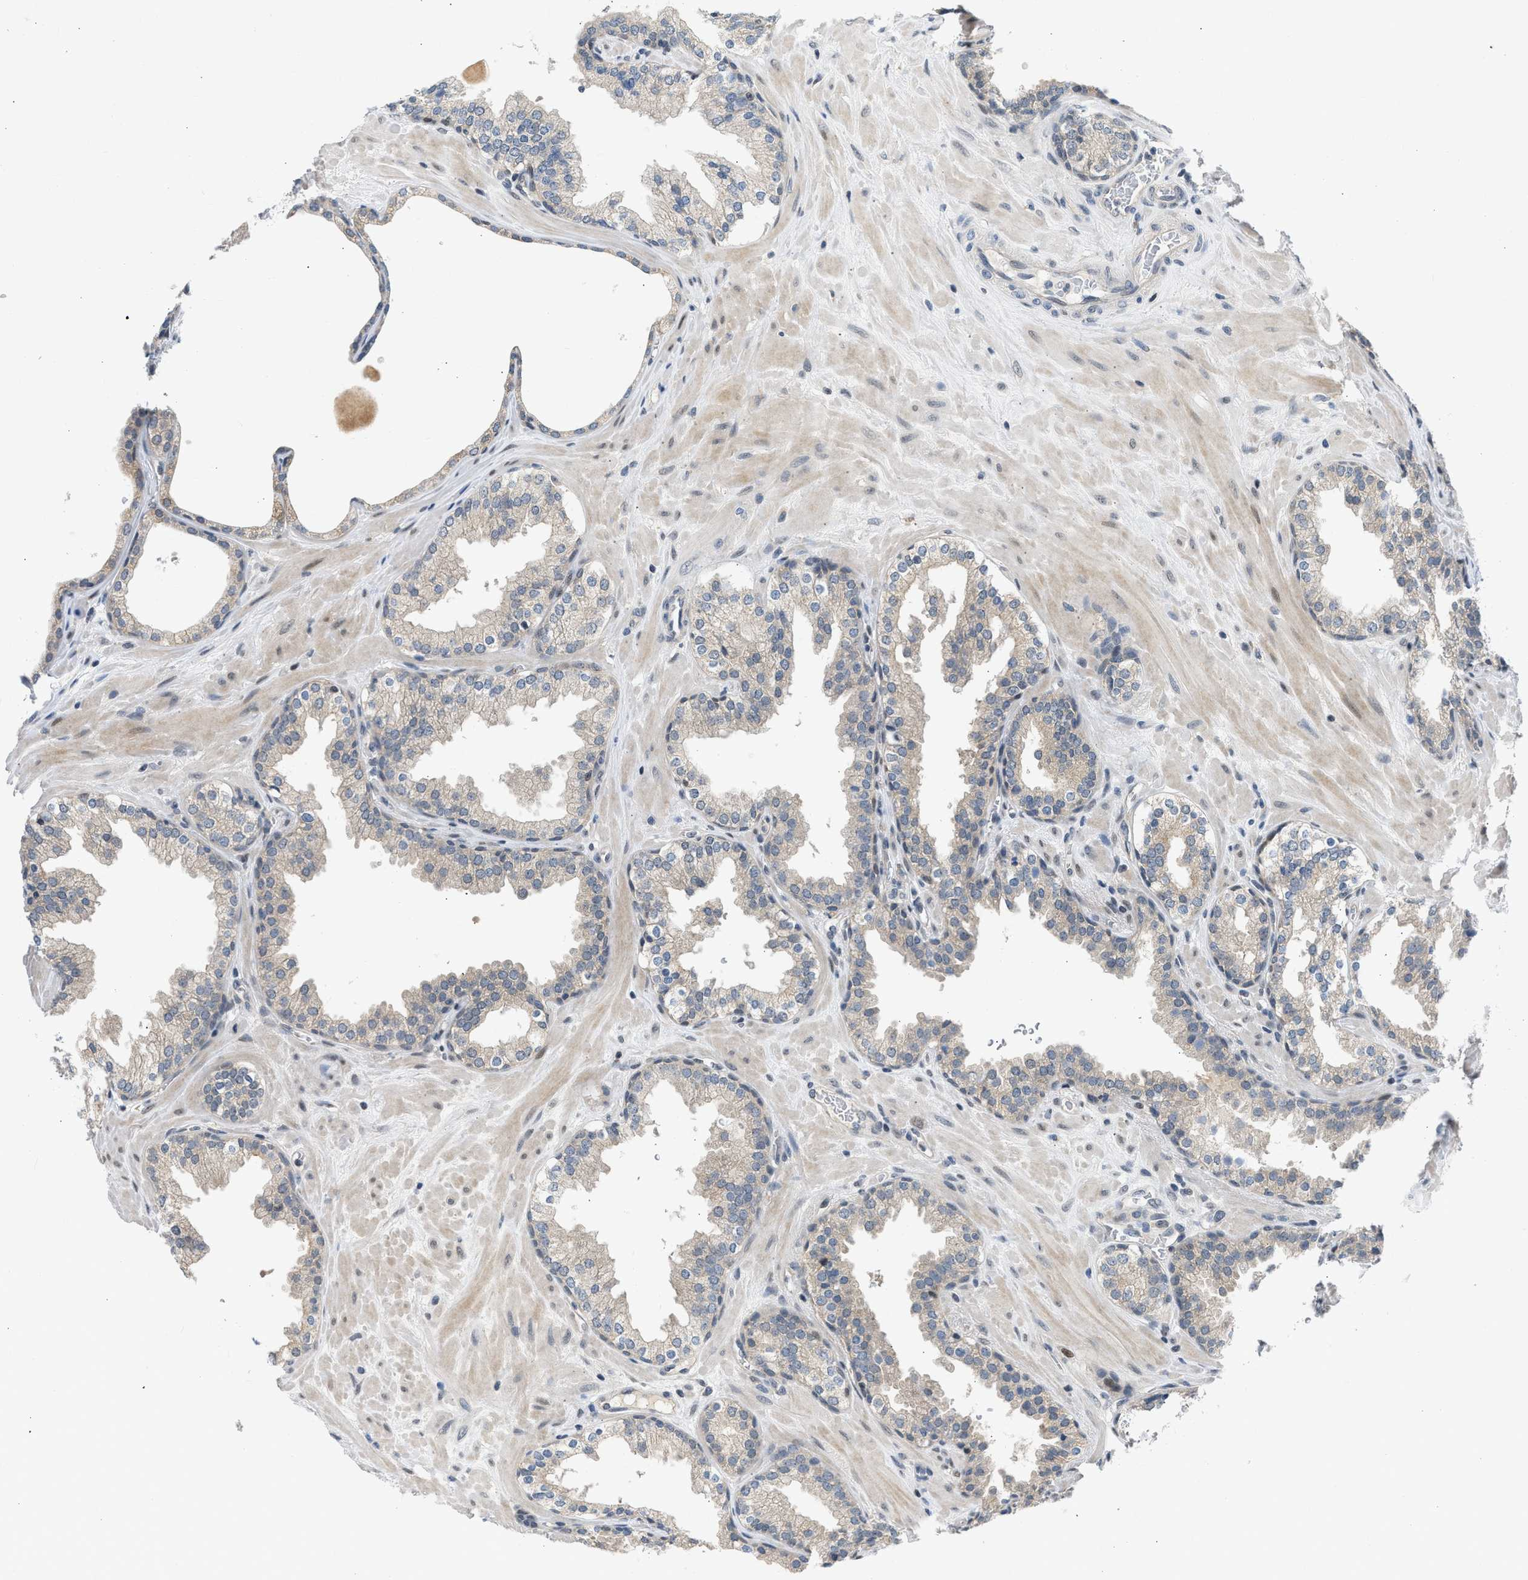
{"staining": {"intensity": "weak", "quantity": ">75%", "location": "cytoplasmic/membranous"}, "tissue": "prostate", "cell_type": "Glandular cells", "image_type": "normal", "snomed": [{"axis": "morphology", "description": "Normal tissue, NOS"}, {"axis": "topography", "description": "Prostate"}], "caption": "IHC micrograph of normal prostate stained for a protein (brown), which demonstrates low levels of weak cytoplasmic/membranous expression in about >75% of glandular cells.", "gene": "OLIG3", "patient": {"sex": "male", "age": 51}}